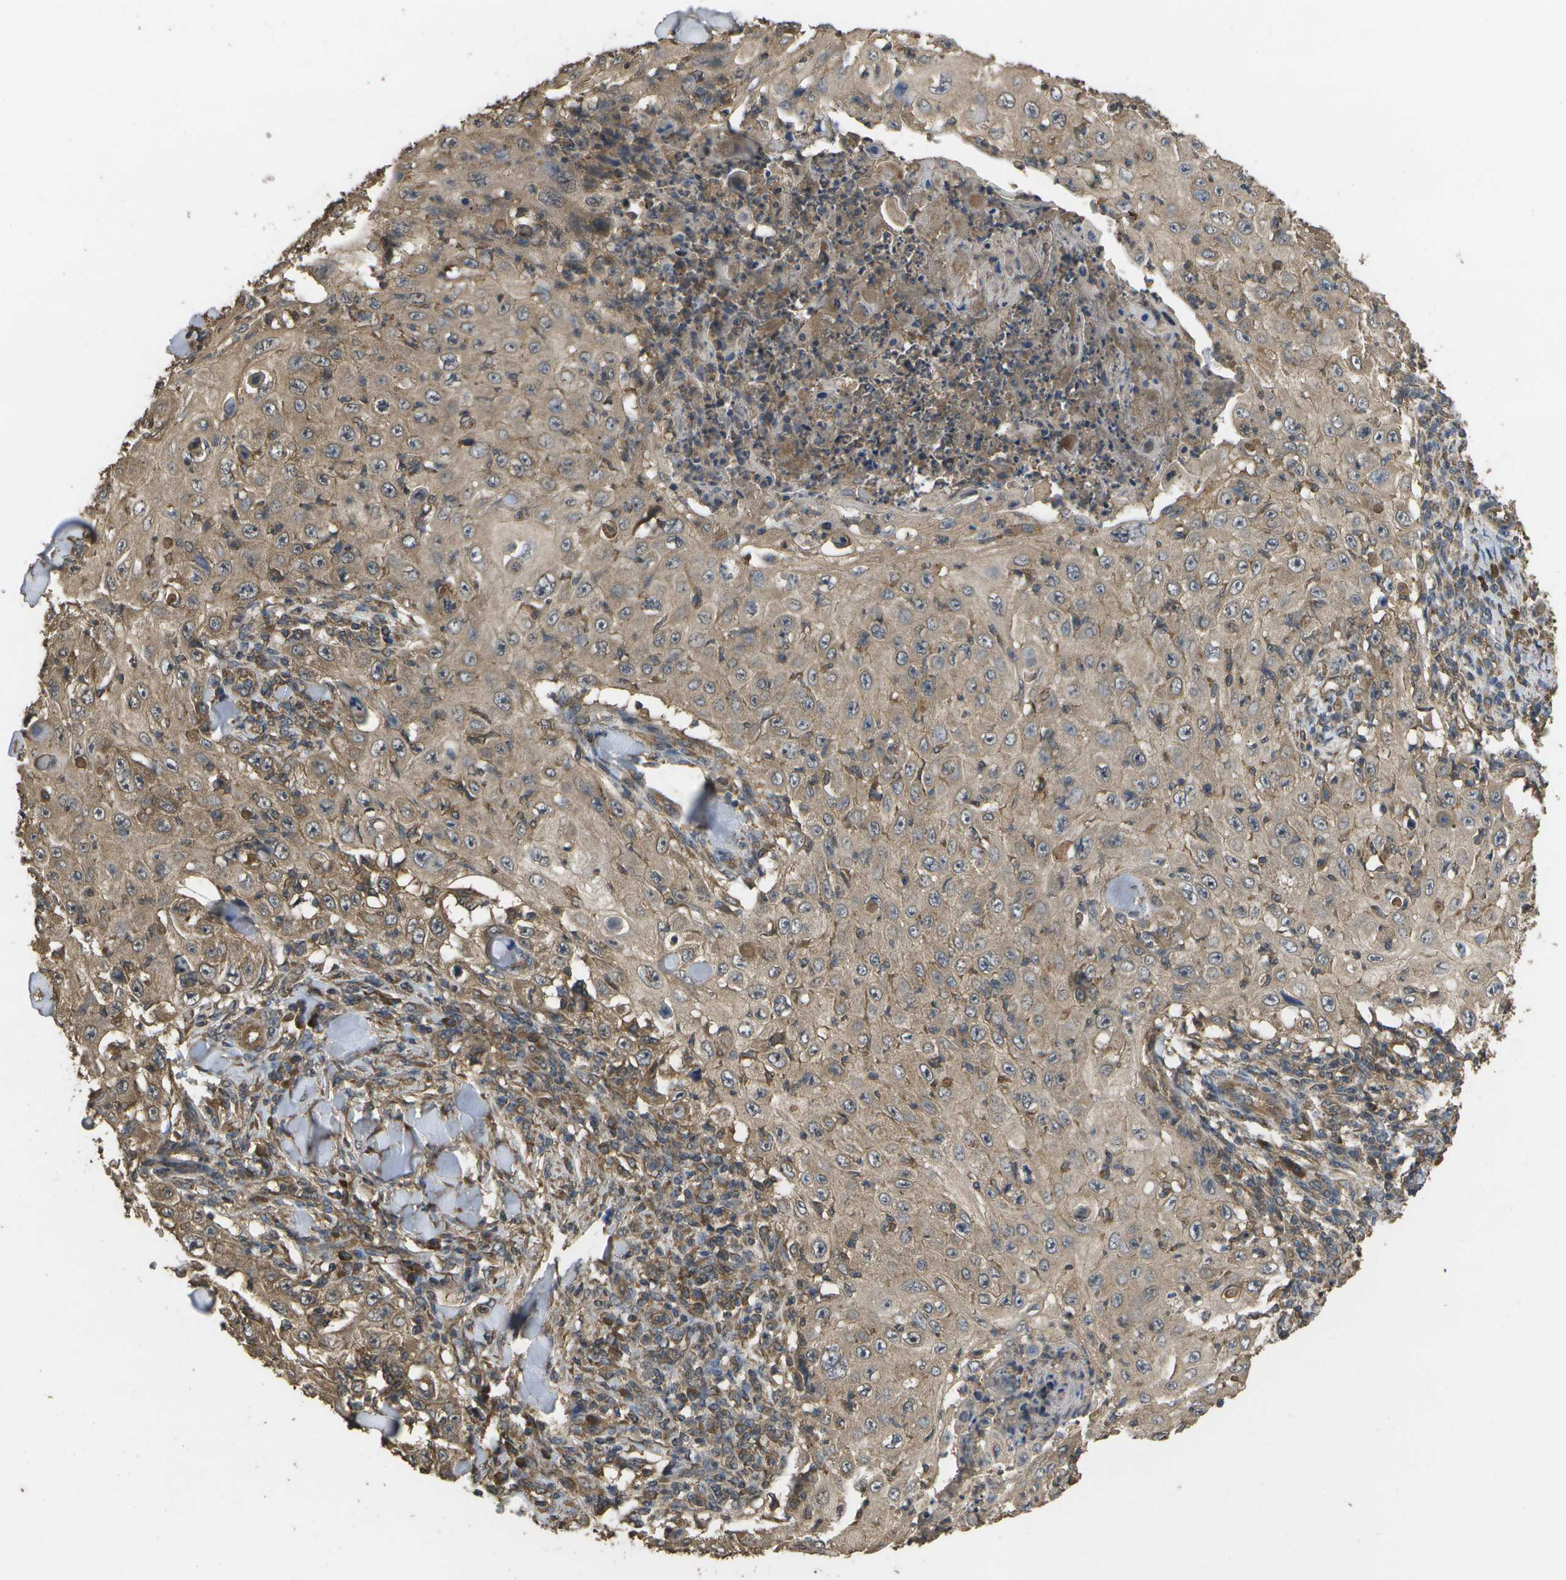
{"staining": {"intensity": "weak", "quantity": ">75%", "location": "cytoplasmic/membranous"}, "tissue": "skin cancer", "cell_type": "Tumor cells", "image_type": "cancer", "snomed": [{"axis": "morphology", "description": "Squamous cell carcinoma, NOS"}, {"axis": "topography", "description": "Skin"}], "caption": "Skin cancer stained with DAB immunohistochemistry (IHC) shows low levels of weak cytoplasmic/membranous positivity in about >75% of tumor cells.", "gene": "SACS", "patient": {"sex": "male", "age": 86}}